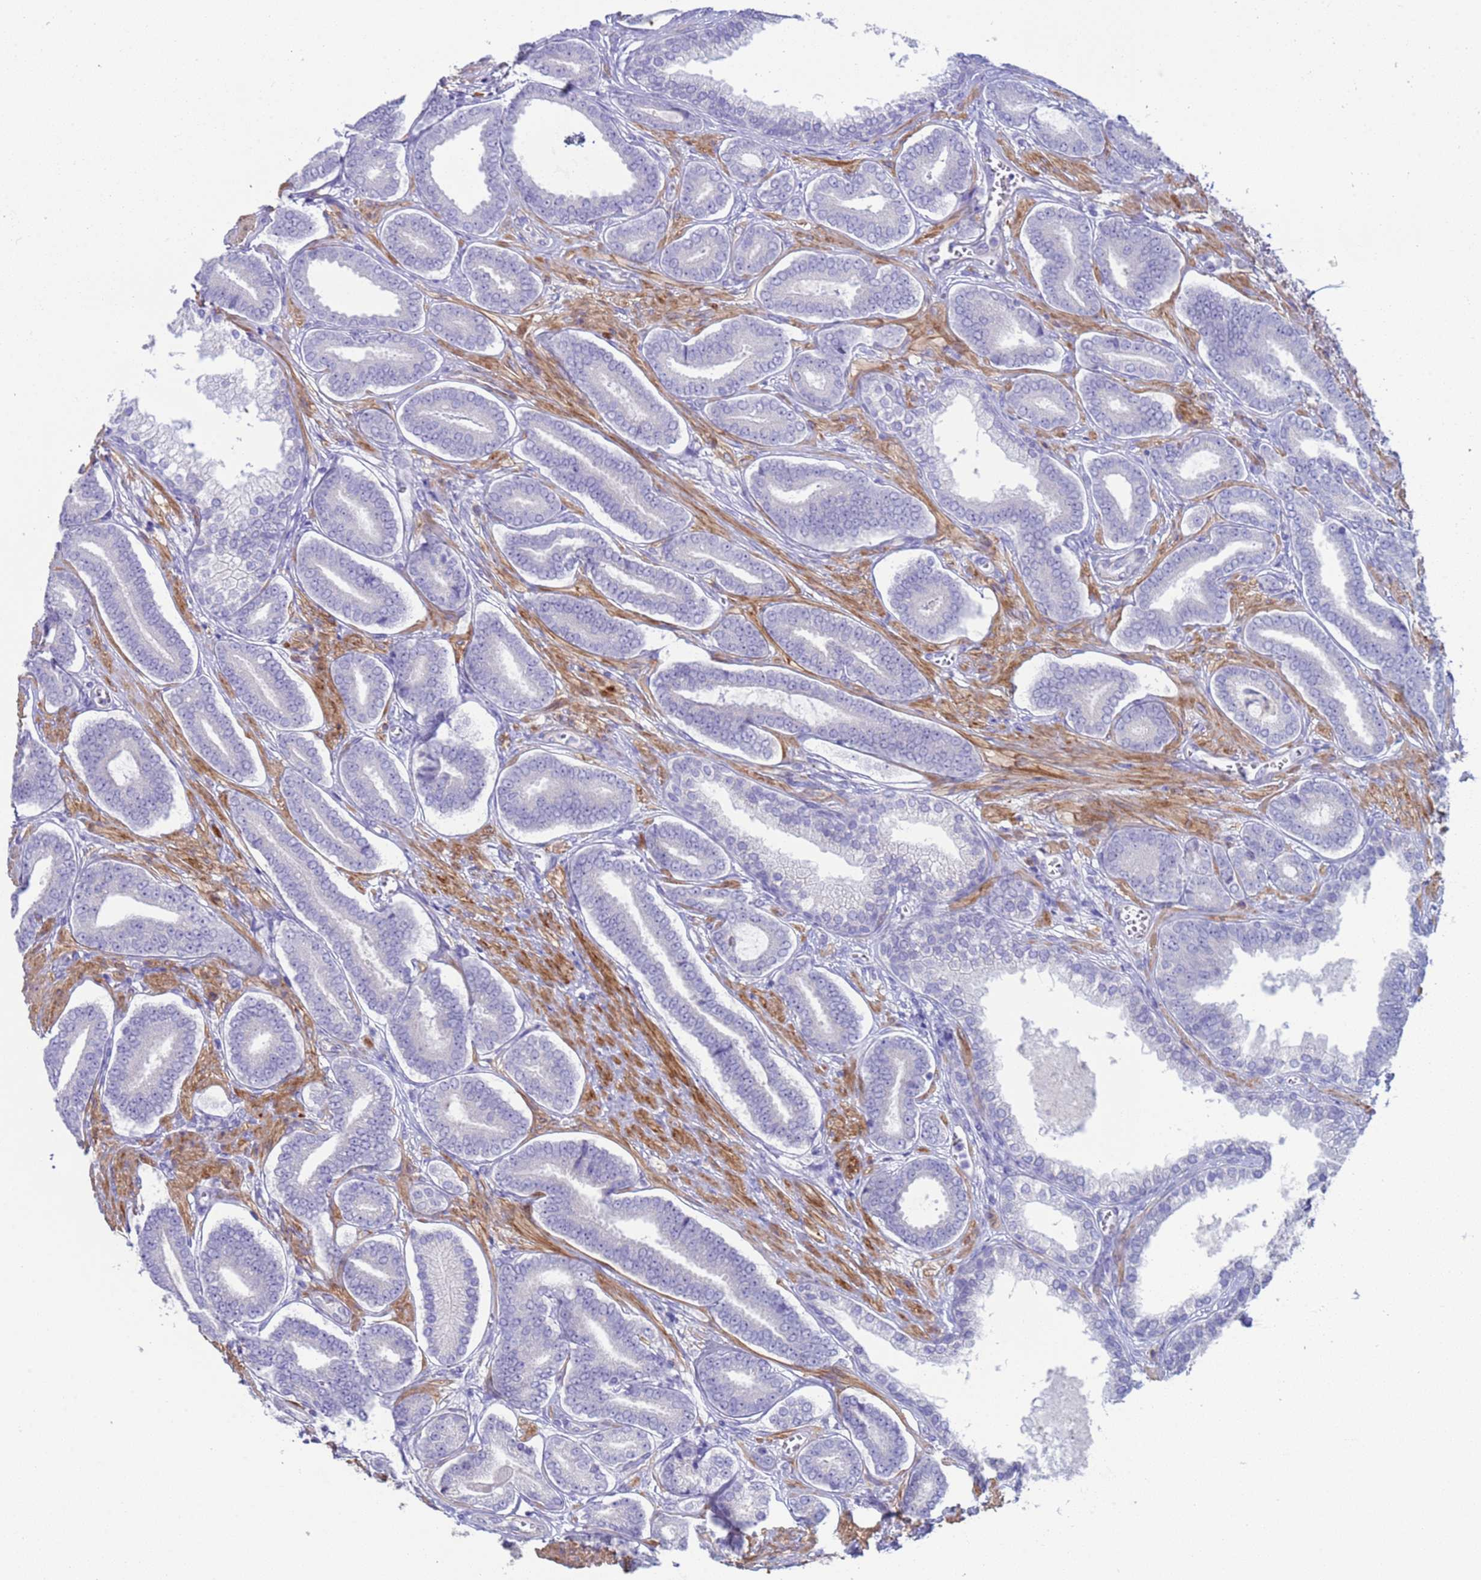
{"staining": {"intensity": "negative", "quantity": "none", "location": "none"}, "tissue": "prostate cancer", "cell_type": "Tumor cells", "image_type": "cancer", "snomed": [{"axis": "morphology", "description": "Adenocarcinoma, NOS"}, {"axis": "topography", "description": "Prostate and seminal vesicle, NOS"}], "caption": "This is an immunohistochemistry (IHC) micrograph of human prostate adenocarcinoma. There is no staining in tumor cells.", "gene": "KBTBD3", "patient": {"sex": "male", "age": 76}}